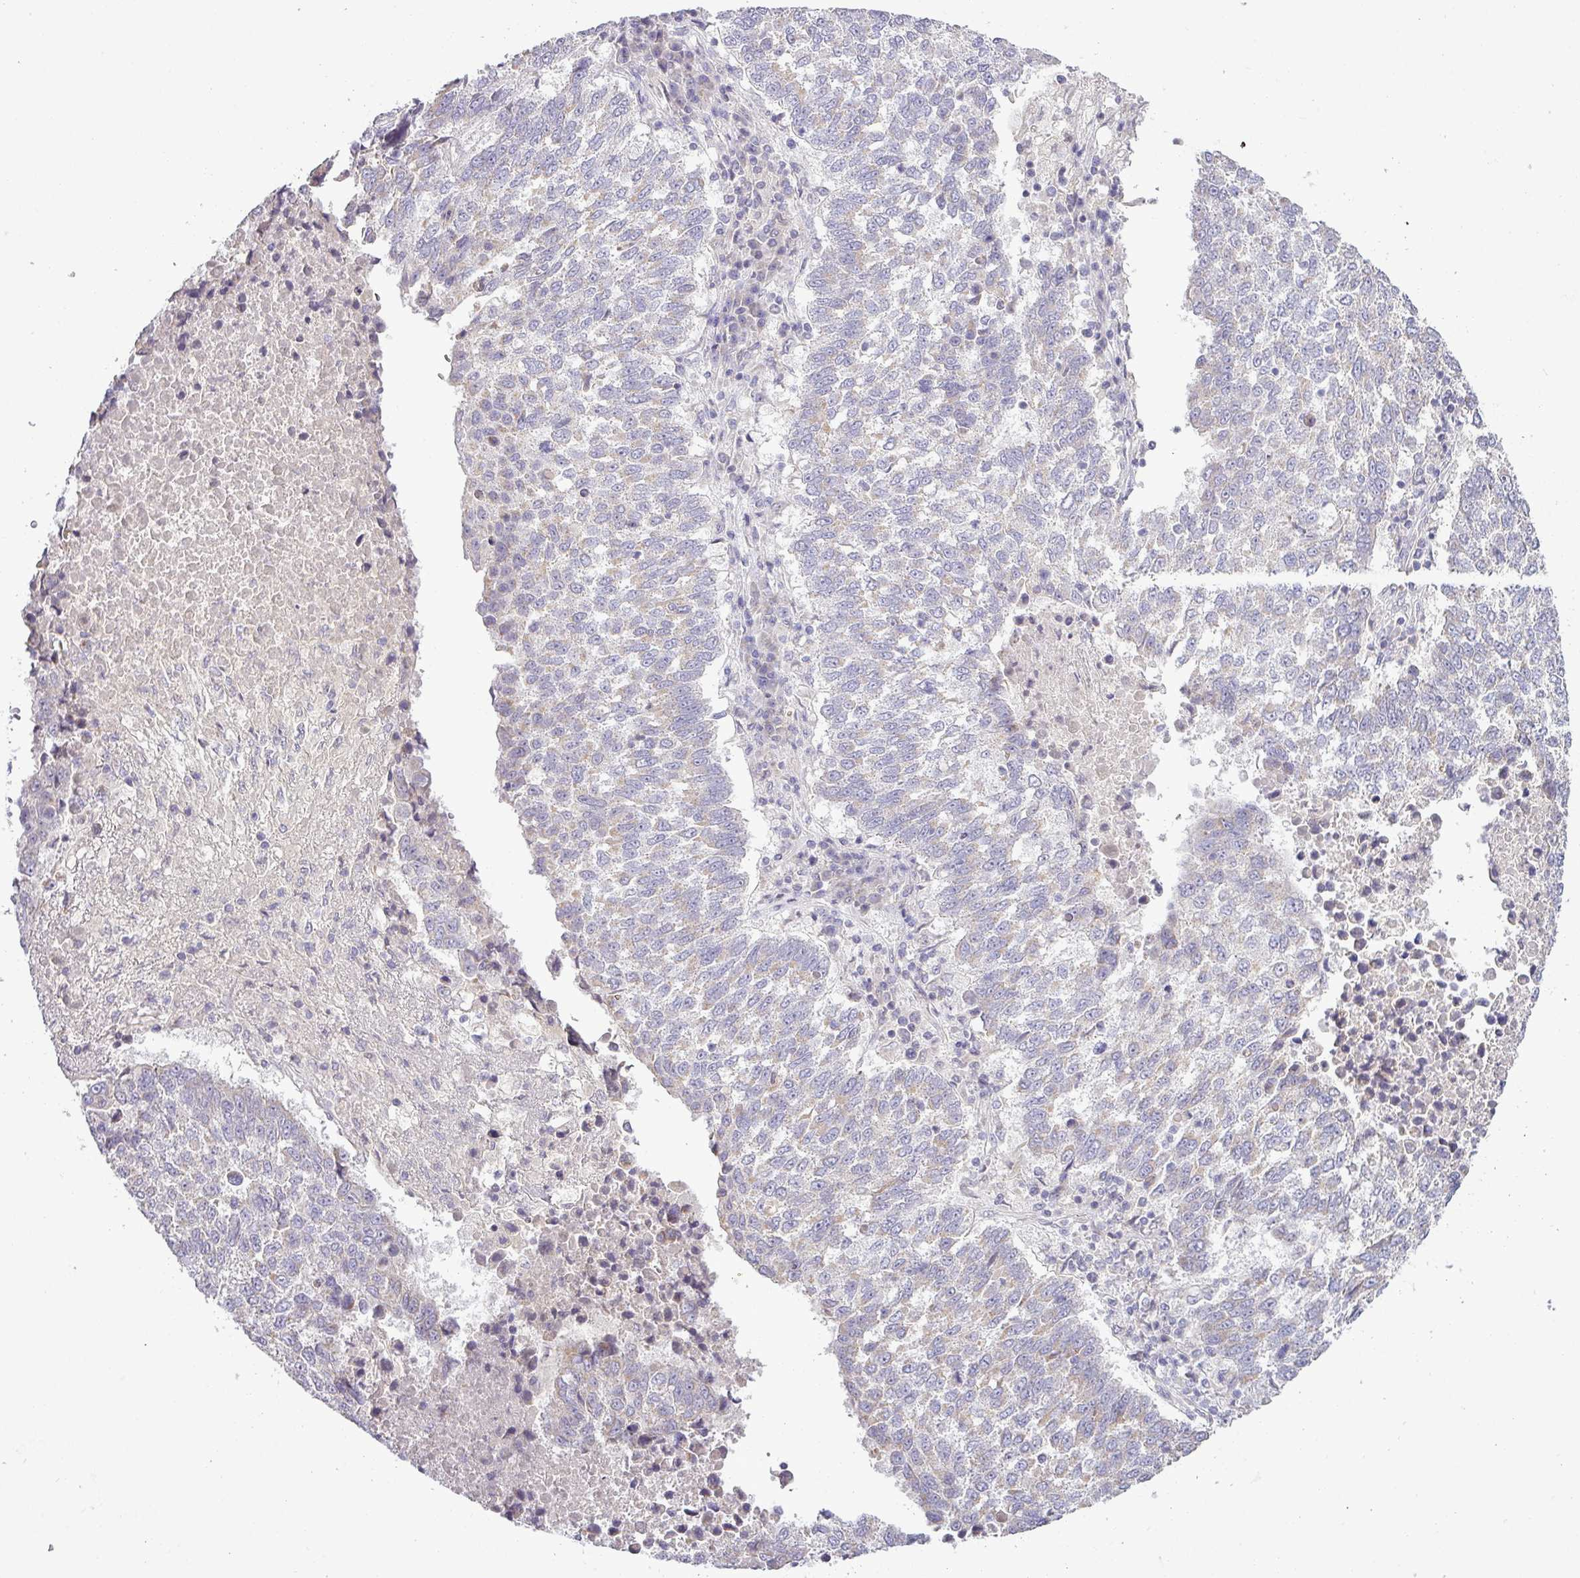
{"staining": {"intensity": "negative", "quantity": "none", "location": "none"}, "tissue": "lung cancer", "cell_type": "Tumor cells", "image_type": "cancer", "snomed": [{"axis": "morphology", "description": "Squamous cell carcinoma, NOS"}, {"axis": "topography", "description": "Lung"}], "caption": "IHC image of human lung cancer stained for a protein (brown), which reveals no staining in tumor cells. (Immunohistochemistry, brightfield microscopy, high magnification).", "gene": "HBEGF", "patient": {"sex": "male", "age": 73}}